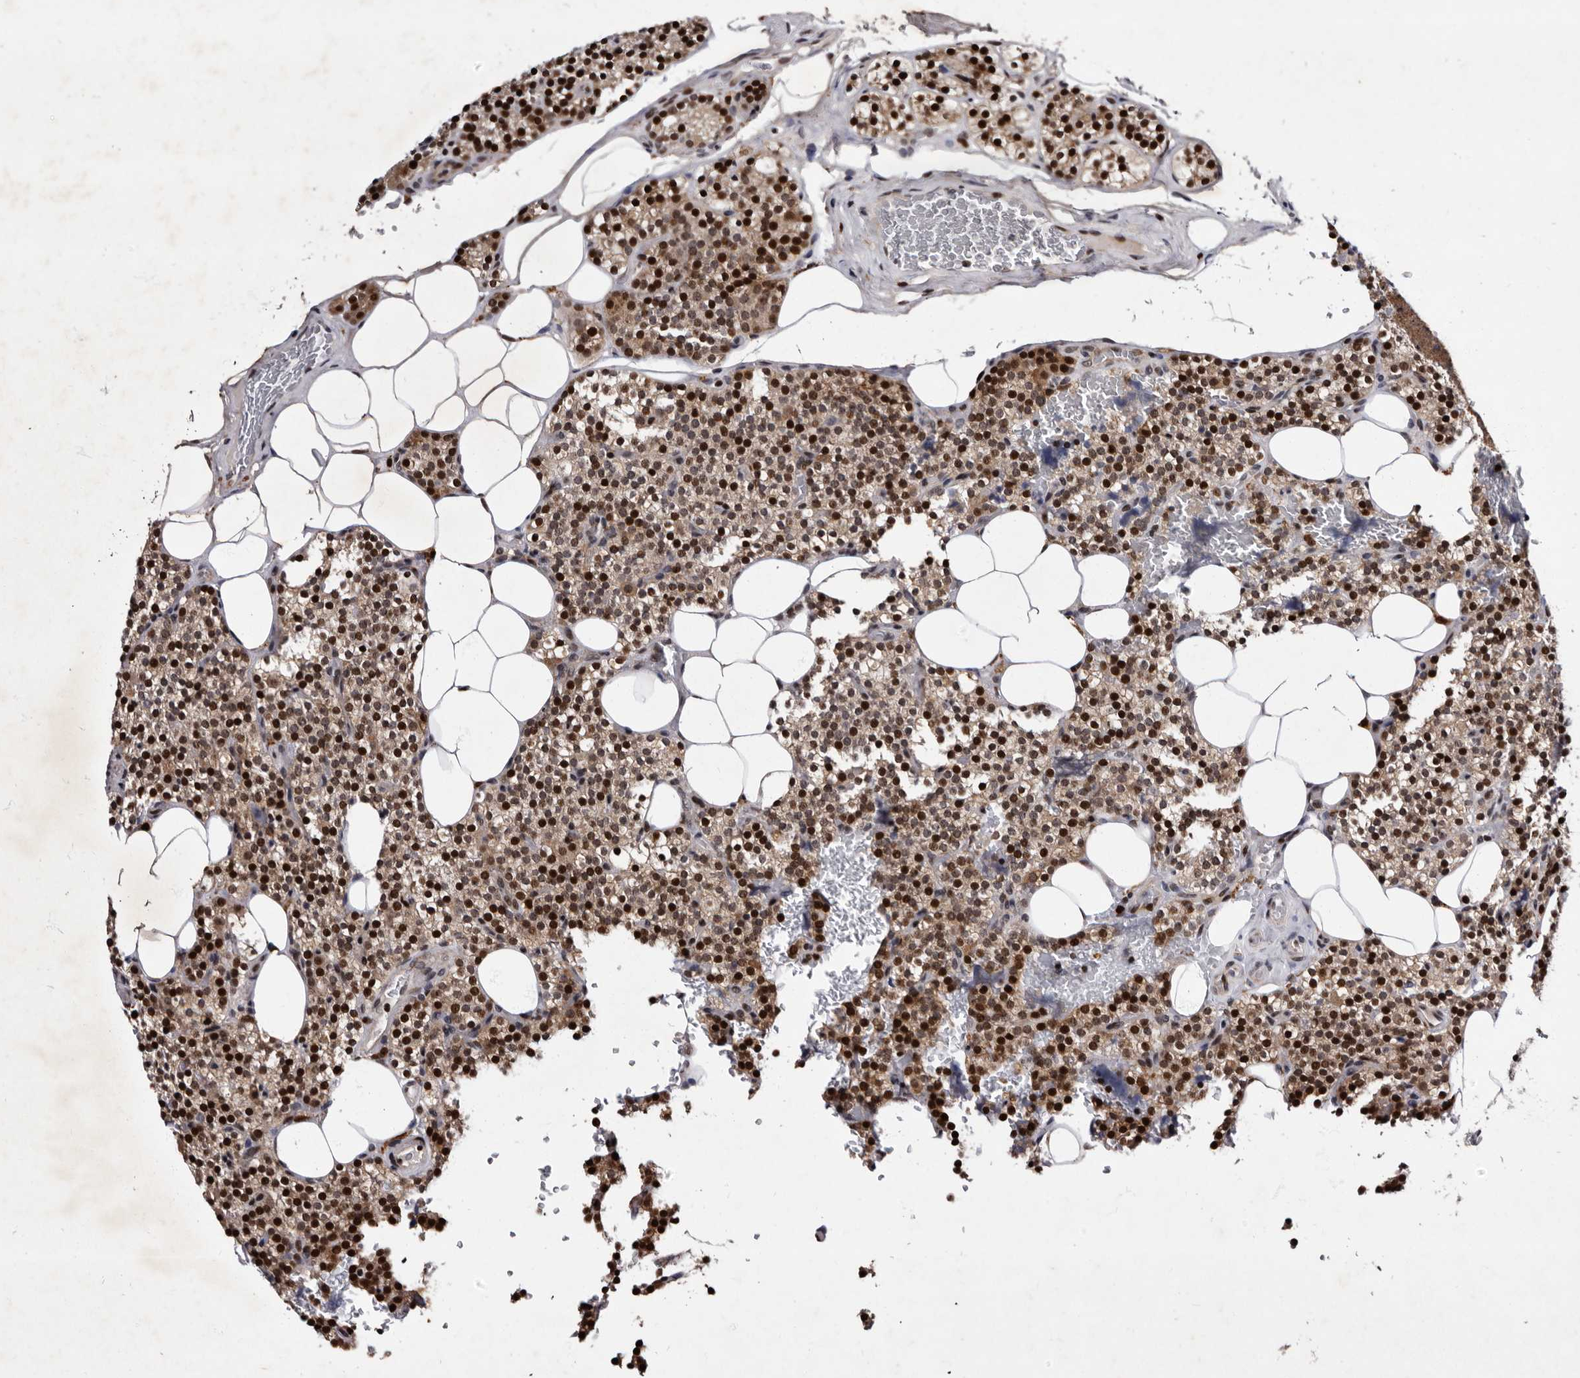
{"staining": {"intensity": "strong", "quantity": ">75%", "location": "cytoplasmic/membranous,nuclear"}, "tissue": "parathyroid gland", "cell_type": "Glandular cells", "image_type": "normal", "snomed": [{"axis": "morphology", "description": "Normal tissue, NOS"}, {"axis": "morphology", "description": "Inflammation chronic"}, {"axis": "morphology", "description": "Goiter, colloid"}, {"axis": "topography", "description": "Thyroid gland"}, {"axis": "topography", "description": "Parathyroid gland"}], "caption": "The image demonstrates immunohistochemical staining of benign parathyroid gland. There is strong cytoplasmic/membranous,nuclear staining is present in about >75% of glandular cells.", "gene": "TNKS", "patient": {"sex": "male", "age": 65}}